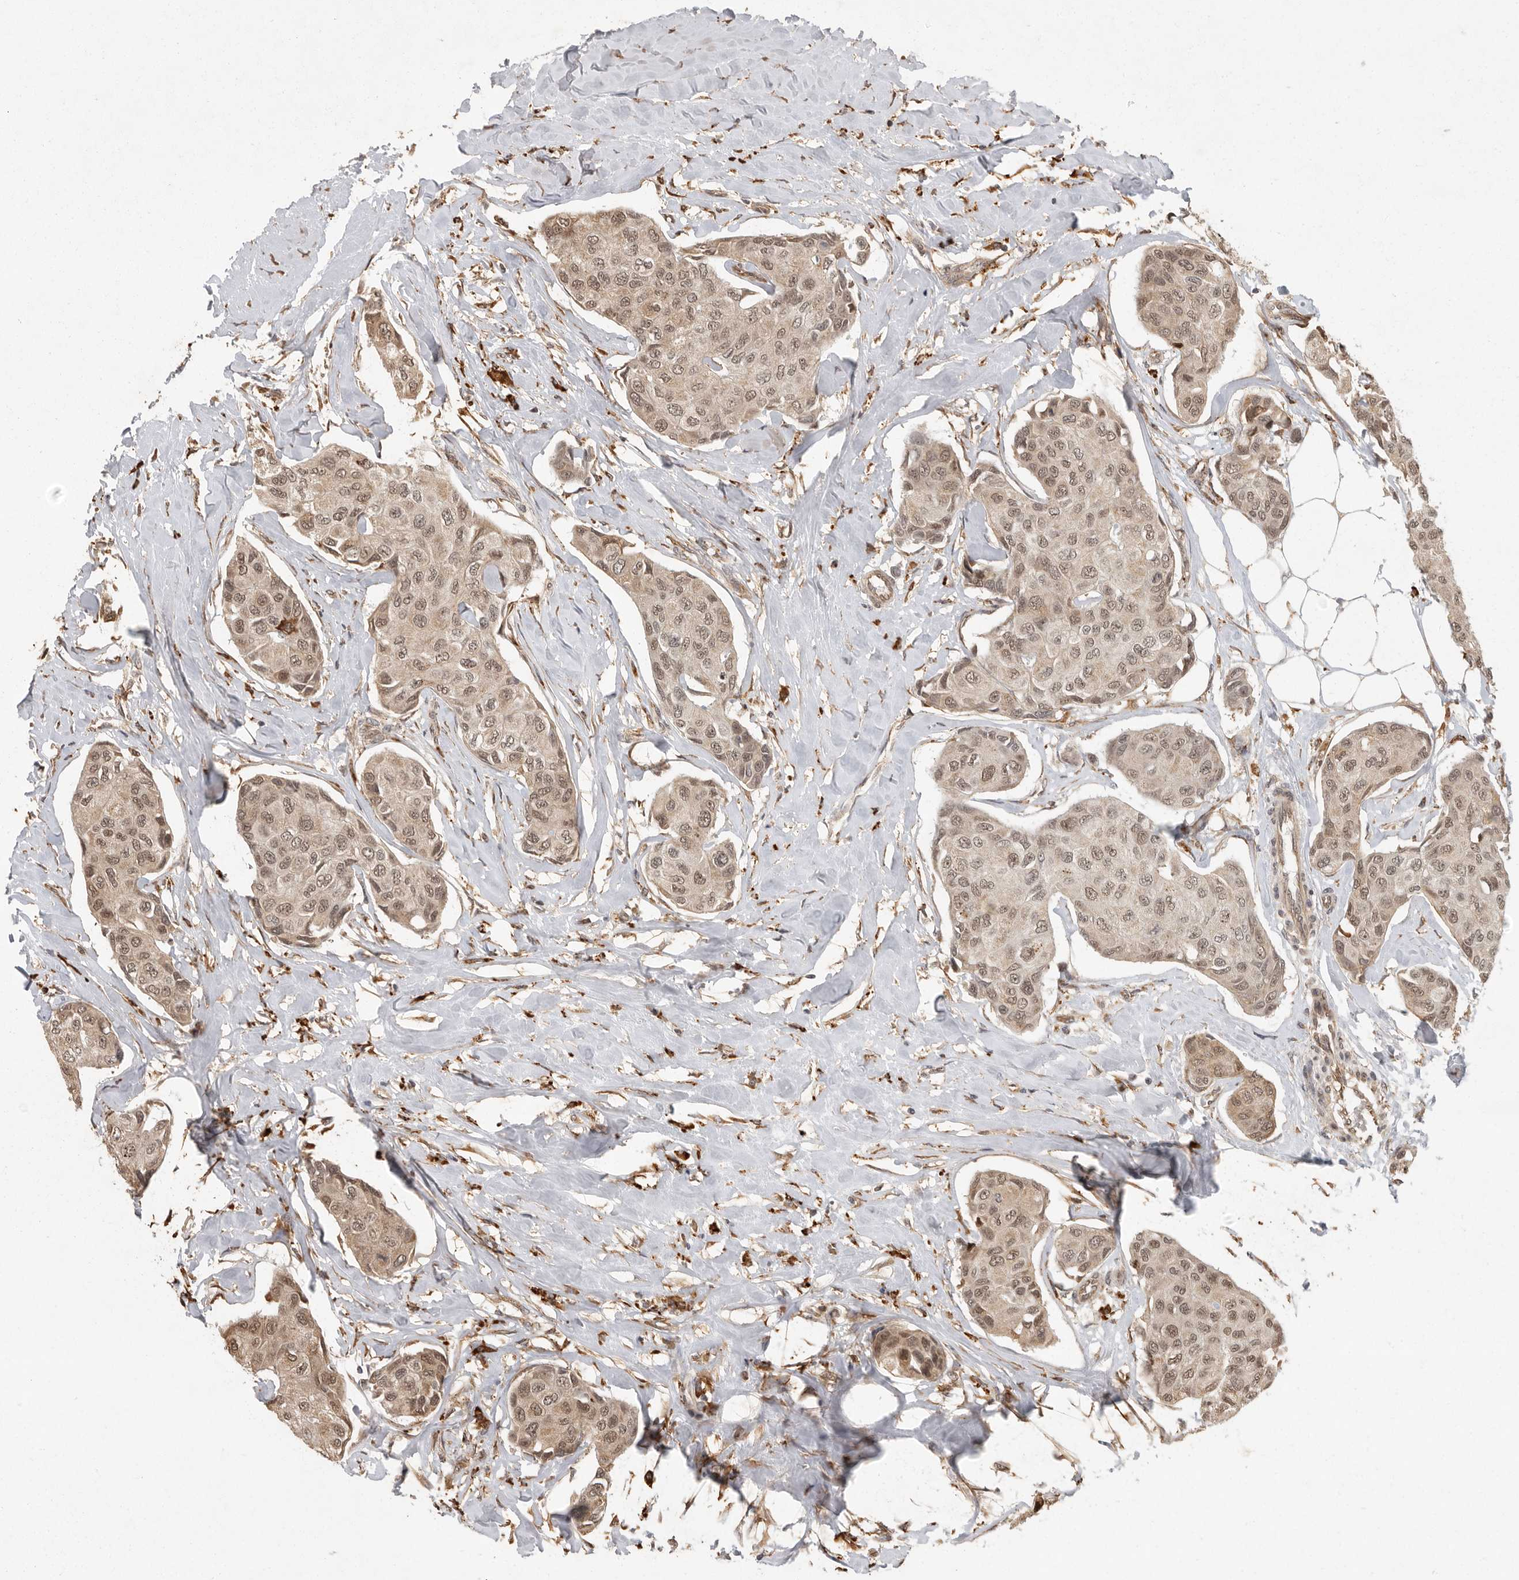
{"staining": {"intensity": "moderate", "quantity": ">75%", "location": "cytoplasmic/membranous,nuclear"}, "tissue": "breast cancer", "cell_type": "Tumor cells", "image_type": "cancer", "snomed": [{"axis": "morphology", "description": "Duct carcinoma"}, {"axis": "topography", "description": "Breast"}], "caption": "High-magnification brightfield microscopy of invasive ductal carcinoma (breast) stained with DAB (3,3'-diaminobenzidine) (brown) and counterstained with hematoxylin (blue). tumor cells exhibit moderate cytoplasmic/membranous and nuclear expression is present in approximately>75% of cells. The staining is performed using DAB brown chromogen to label protein expression. The nuclei are counter-stained blue using hematoxylin.", "gene": "ZNF83", "patient": {"sex": "female", "age": 80}}